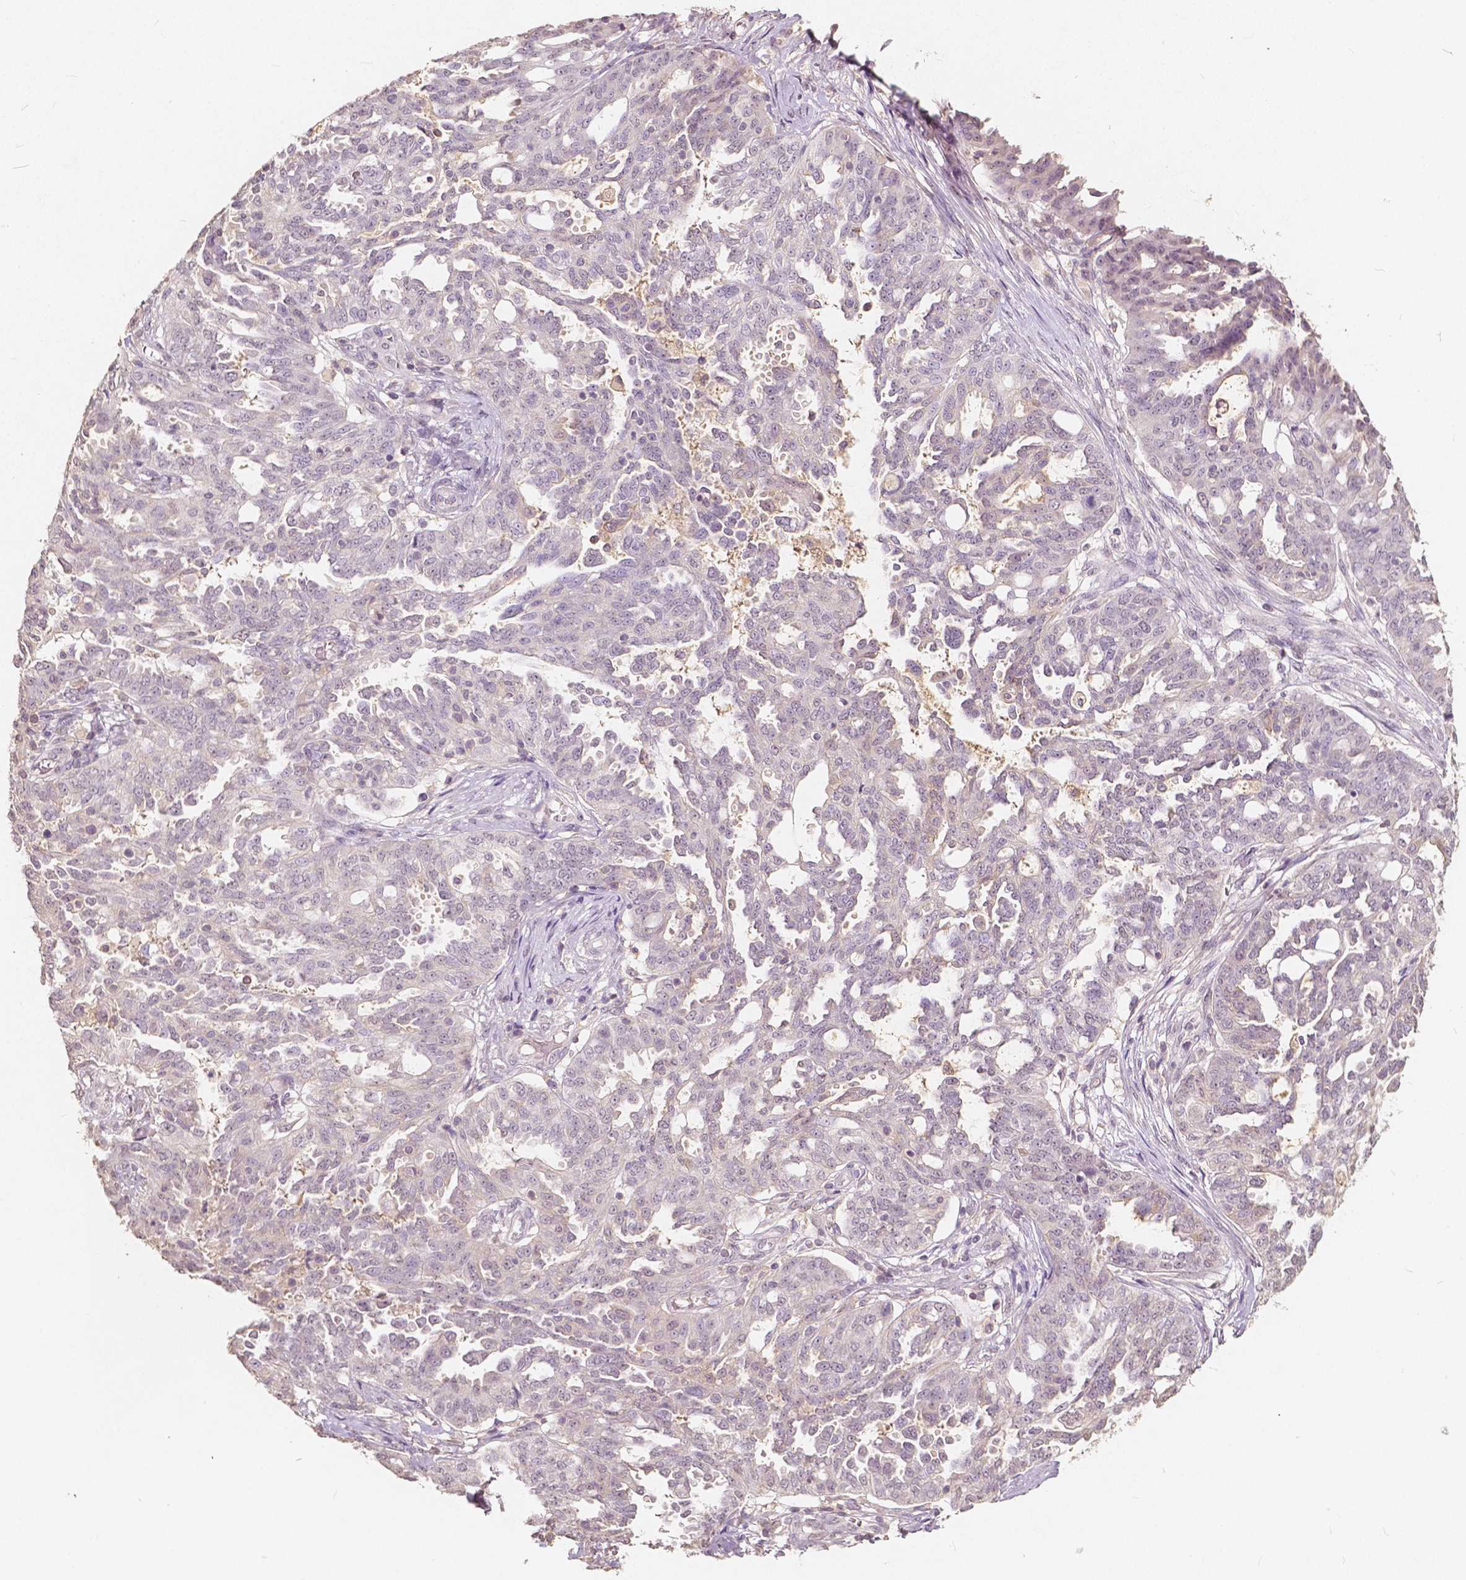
{"staining": {"intensity": "negative", "quantity": "none", "location": "none"}, "tissue": "ovarian cancer", "cell_type": "Tumor cells", "image_type": "cancer", "snomed": [{"axis": "morphology", "description": "Cystadenocarcinoma, serous, NOS"}, {"axis": "topography", "description": "Ovary"}], "caption": "Protein analysis of ovarian serous cystadenocarcinoma displays no significant staining in tumor cells. Brightfield microscopy of immunohistochemistry stained with DAB (3,3'-diaminobenzidine) (brown) and hematoxylin (blue), captured at high magnification.", "gene": "SOX15", "patient": {"sex": "female", "age": 67}}